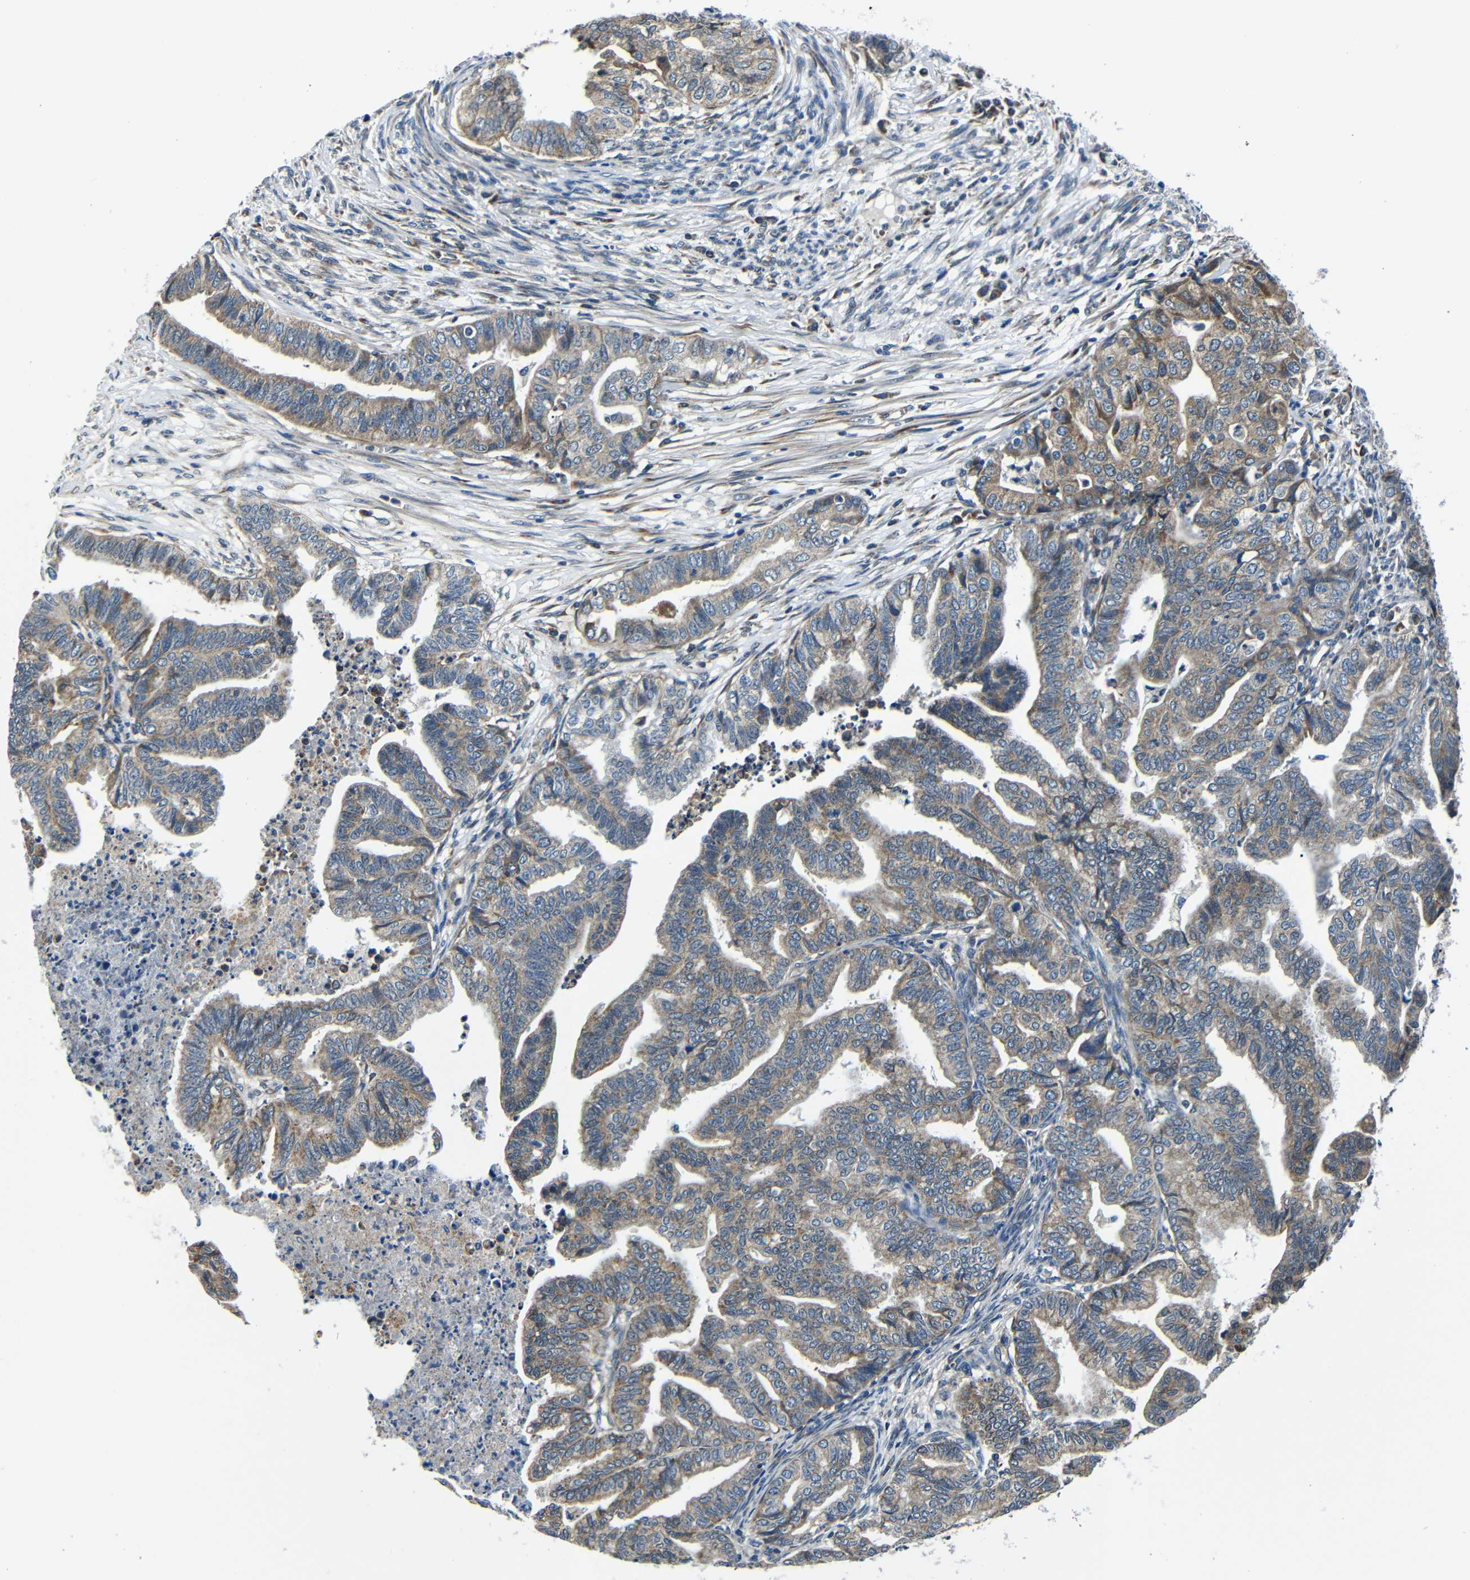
{"staining": {"intensity": "weak", "quantity": ">75%", "location": "cytoplasmic/membranous"}, "tissue": "endometrial cancer", "cell_type": "Tumor cells", "image_type": "cancer", "snomed": [{"axis": "morphology", "description": "Adenocarcinoma, NOS"}, {"axis": "topography", "description": "Endometrium"}], "caption": "Immunohistochemistry histopathology image of adenocarcinoma (endometrial) stained for a protein (brown), which exhibits low levels of weak cytoplasmic/membranous staining in approximately >75% of tumor cells.", "gene": "FKBP14", "patient": {"sex": "female", "age": 79}}